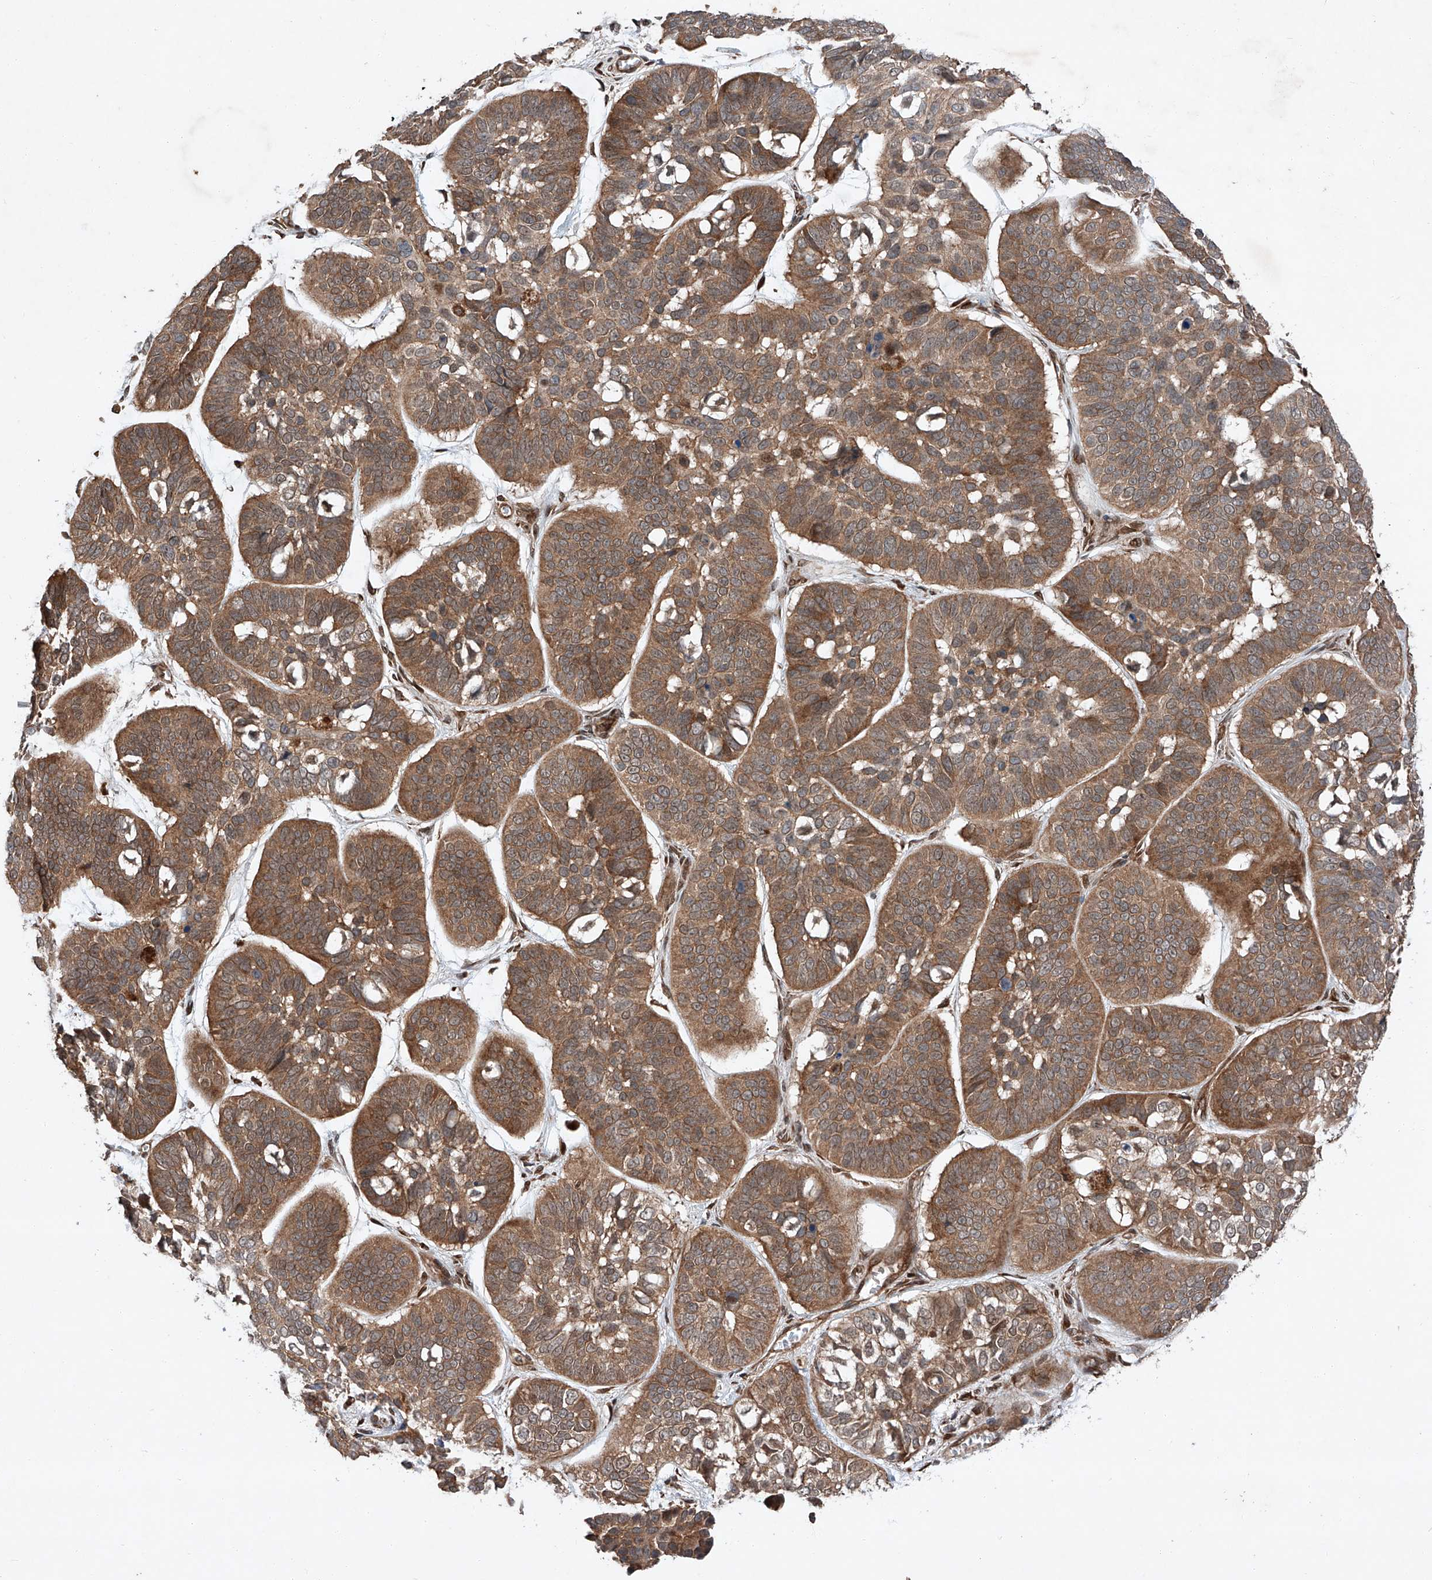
{"staining": {"intensity": "moderate", "quantity": ">75%", "location": "cytoplasmic/membranous"}, "tissue": "skin cancer", "cell_type": "Tumor cells", "image_type": "cancer", "snomed": [{"axis": "morphology", "description": "Basal cell carcinoma"}, {"axis": "topography", "description": "Skin"}], "caption": "Moderate cytoplasmic/membranous protein expression is present in about >75% of tumor cells in basal cell carcinoma (skin).", "gene": "ZFP28", "patient": {"sex": "male", "age": 62}}